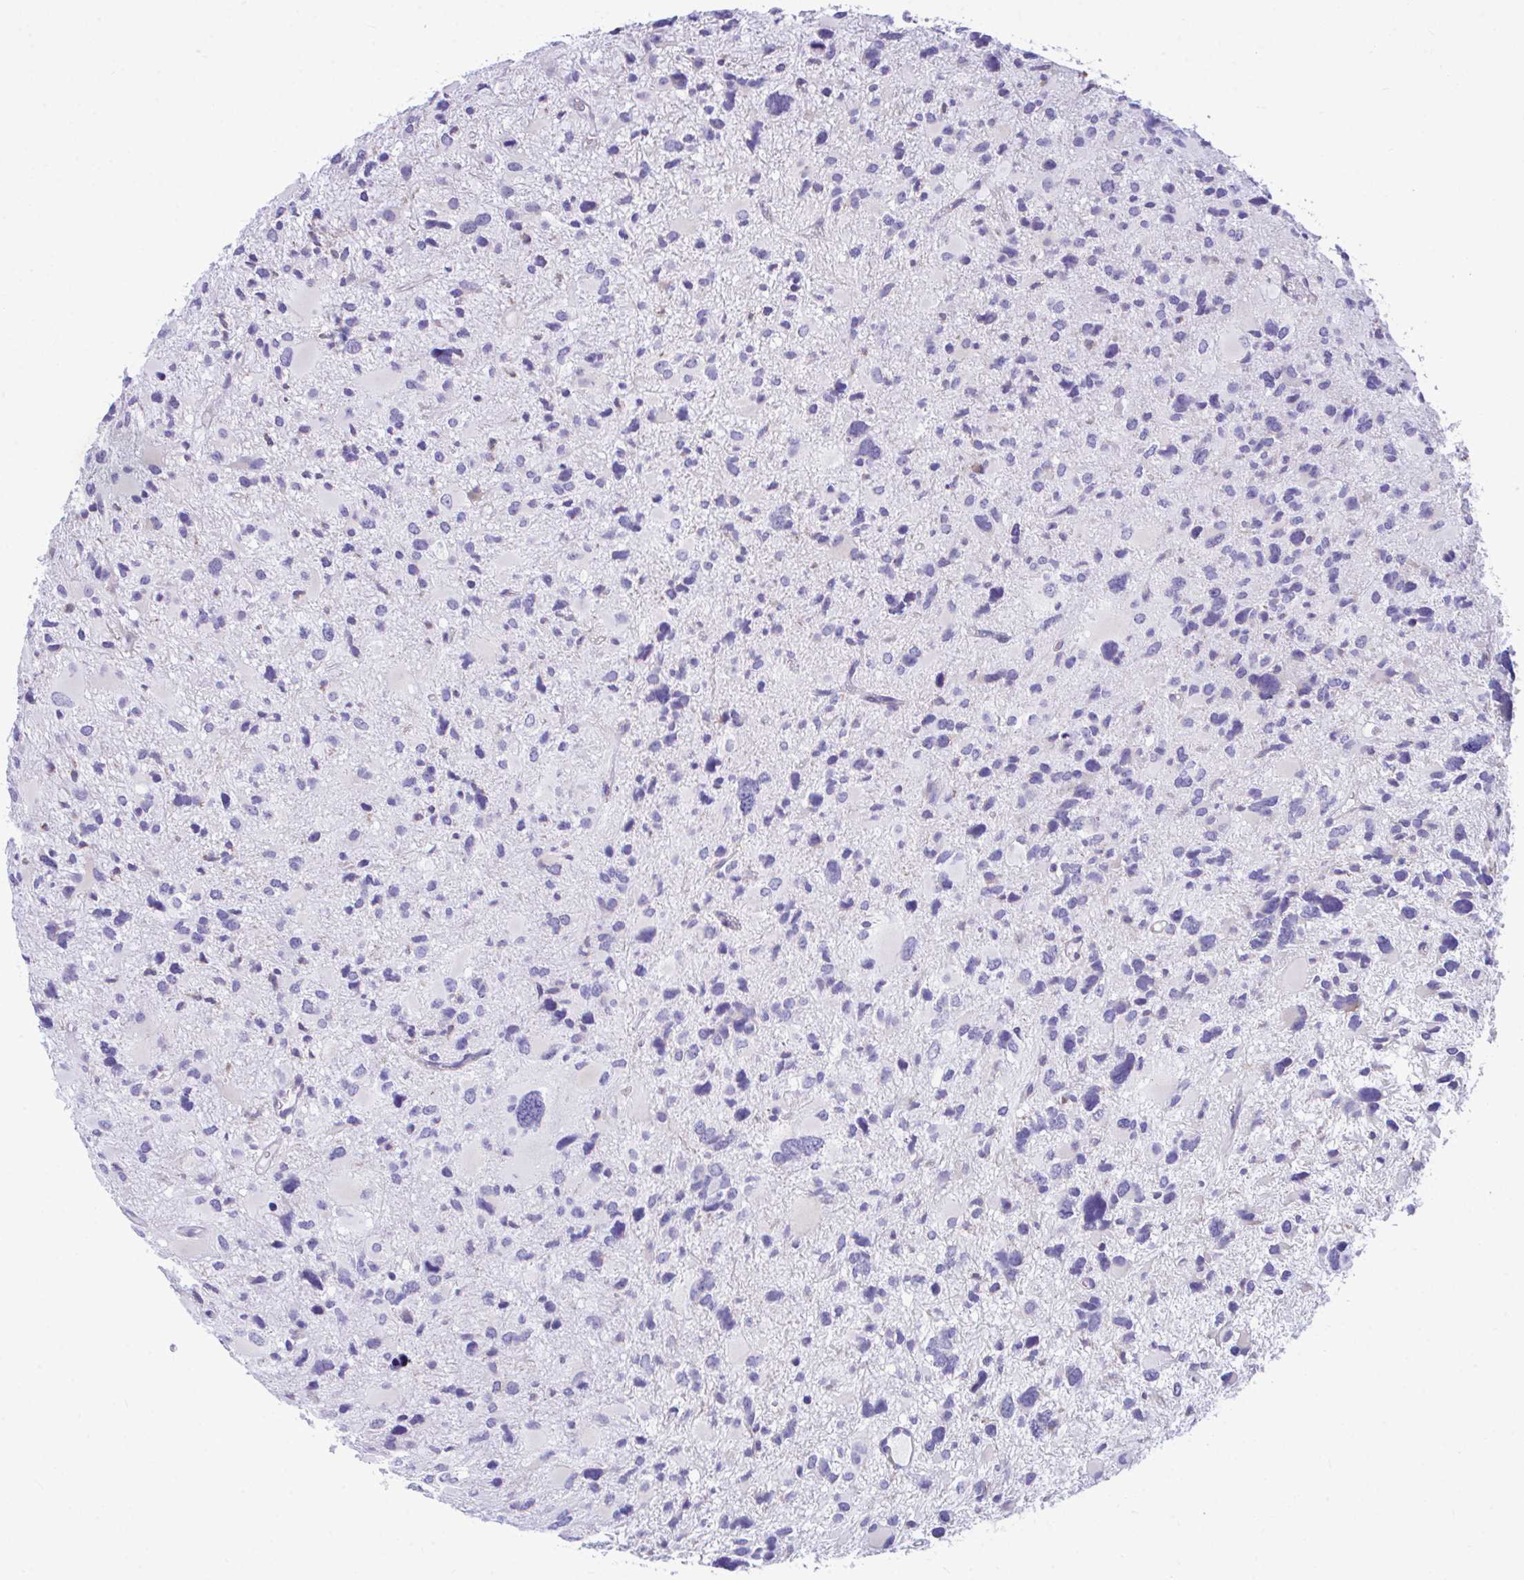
{"staining": {"intensity": "negative", "quantity": "none", "location": "none"}, "tissue": "glioma", "cell_type": "Tumor cells", "image_type": "cancer", "snomed": [{"axis": "morphology", "description": "Glioma, malignant, High grade"}, {"axis": "topography", "description": "Brain"}], "caption": "Photomicrograph shows no significant protein positivity in tumor cells of high-grade glioma (malignant).", "gene": "PIGK", "patient": {"sex": "female", "age": 11}}